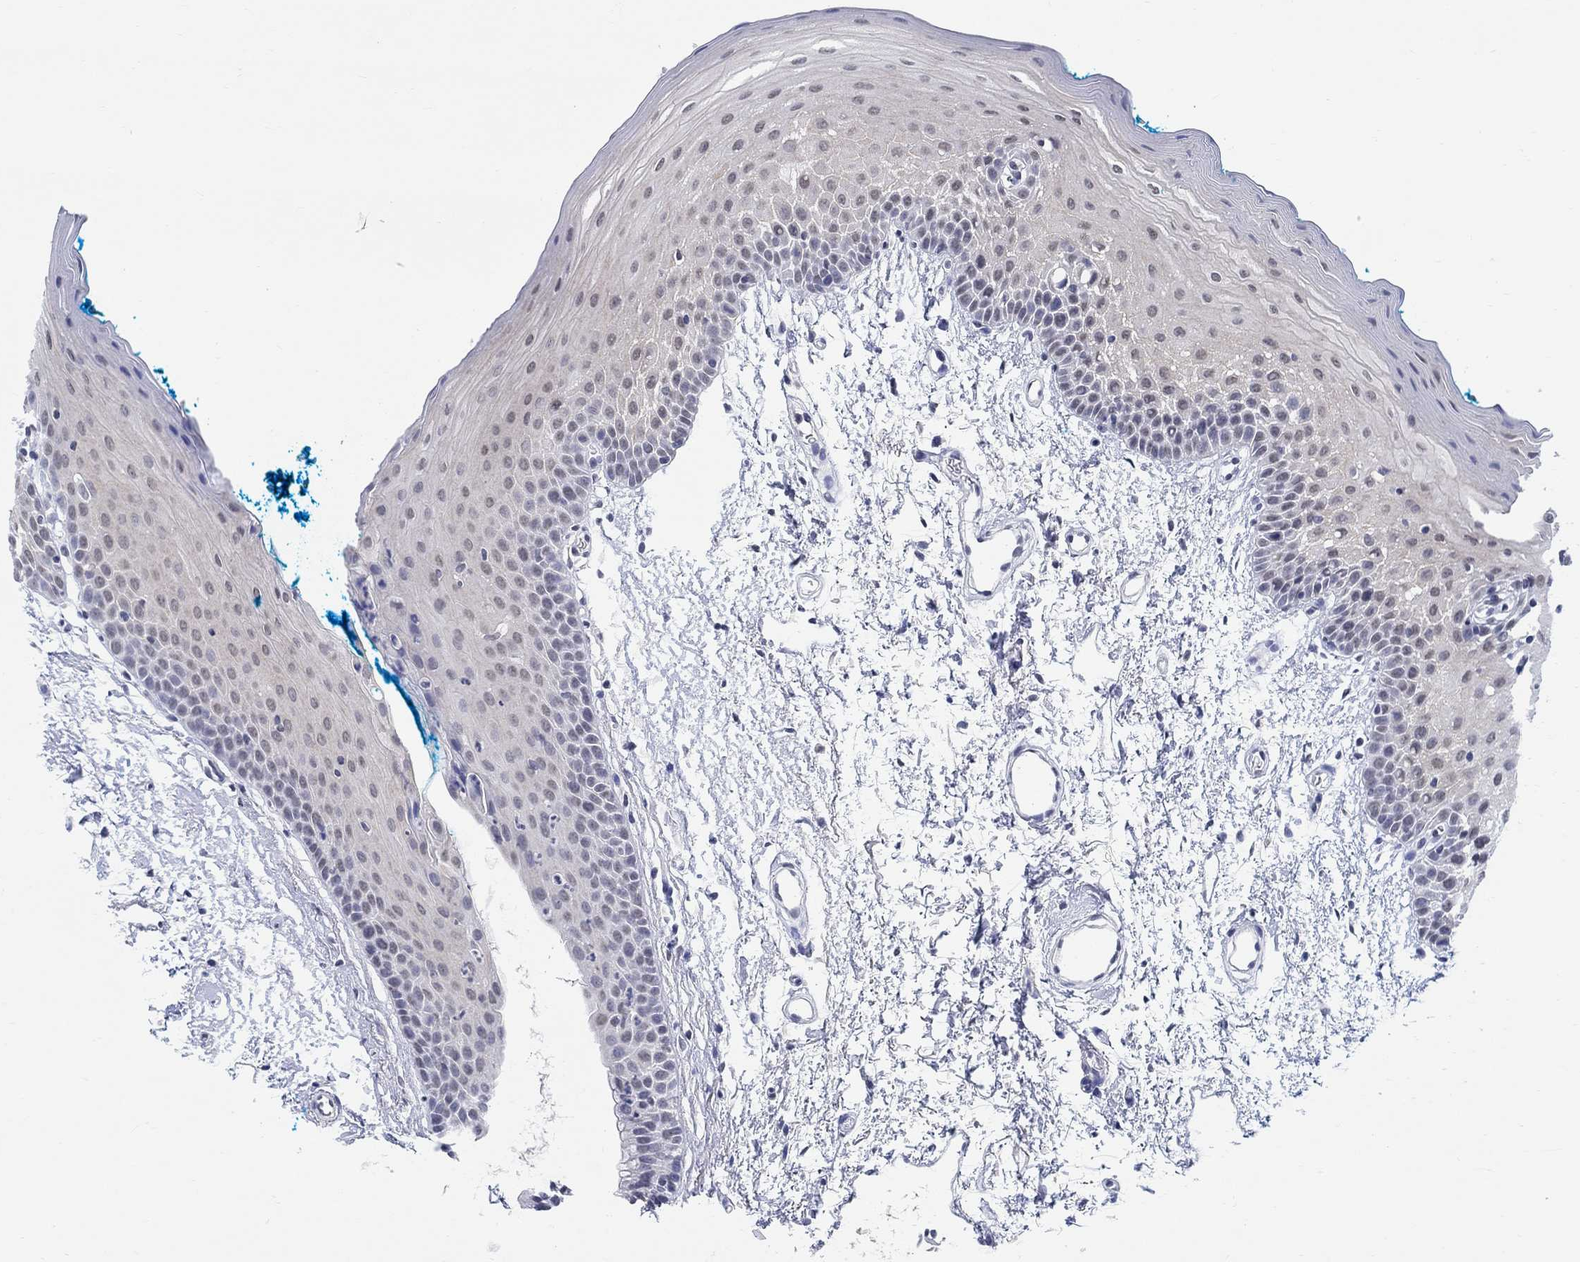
{"staining": {"intensity": "negative", "quantity": "none", "location": "none"}, "tissue": "oral mucosa", "cell_type": "Squamous epithelial cells", "image_type": "normal", "snomed": [{"axis": "morphology", "description": "Normal tissue, NOS"}, {"axis": "morphology", "description": "Squamous cell carcinoma, NOS"}, {"axis": "topography", "description": "Oral tissue"}, {"axis": "topography", "description": "Head-Neck"}], "caption": "DAB (3,3'-diaminobenzidine) immunohistochemical staining of benign human oral mucosa exhibits no significant positivity in squamous epithelial cells.", "gene": "ANKS1B", "patient": {"sex": "female", "age": 75}}